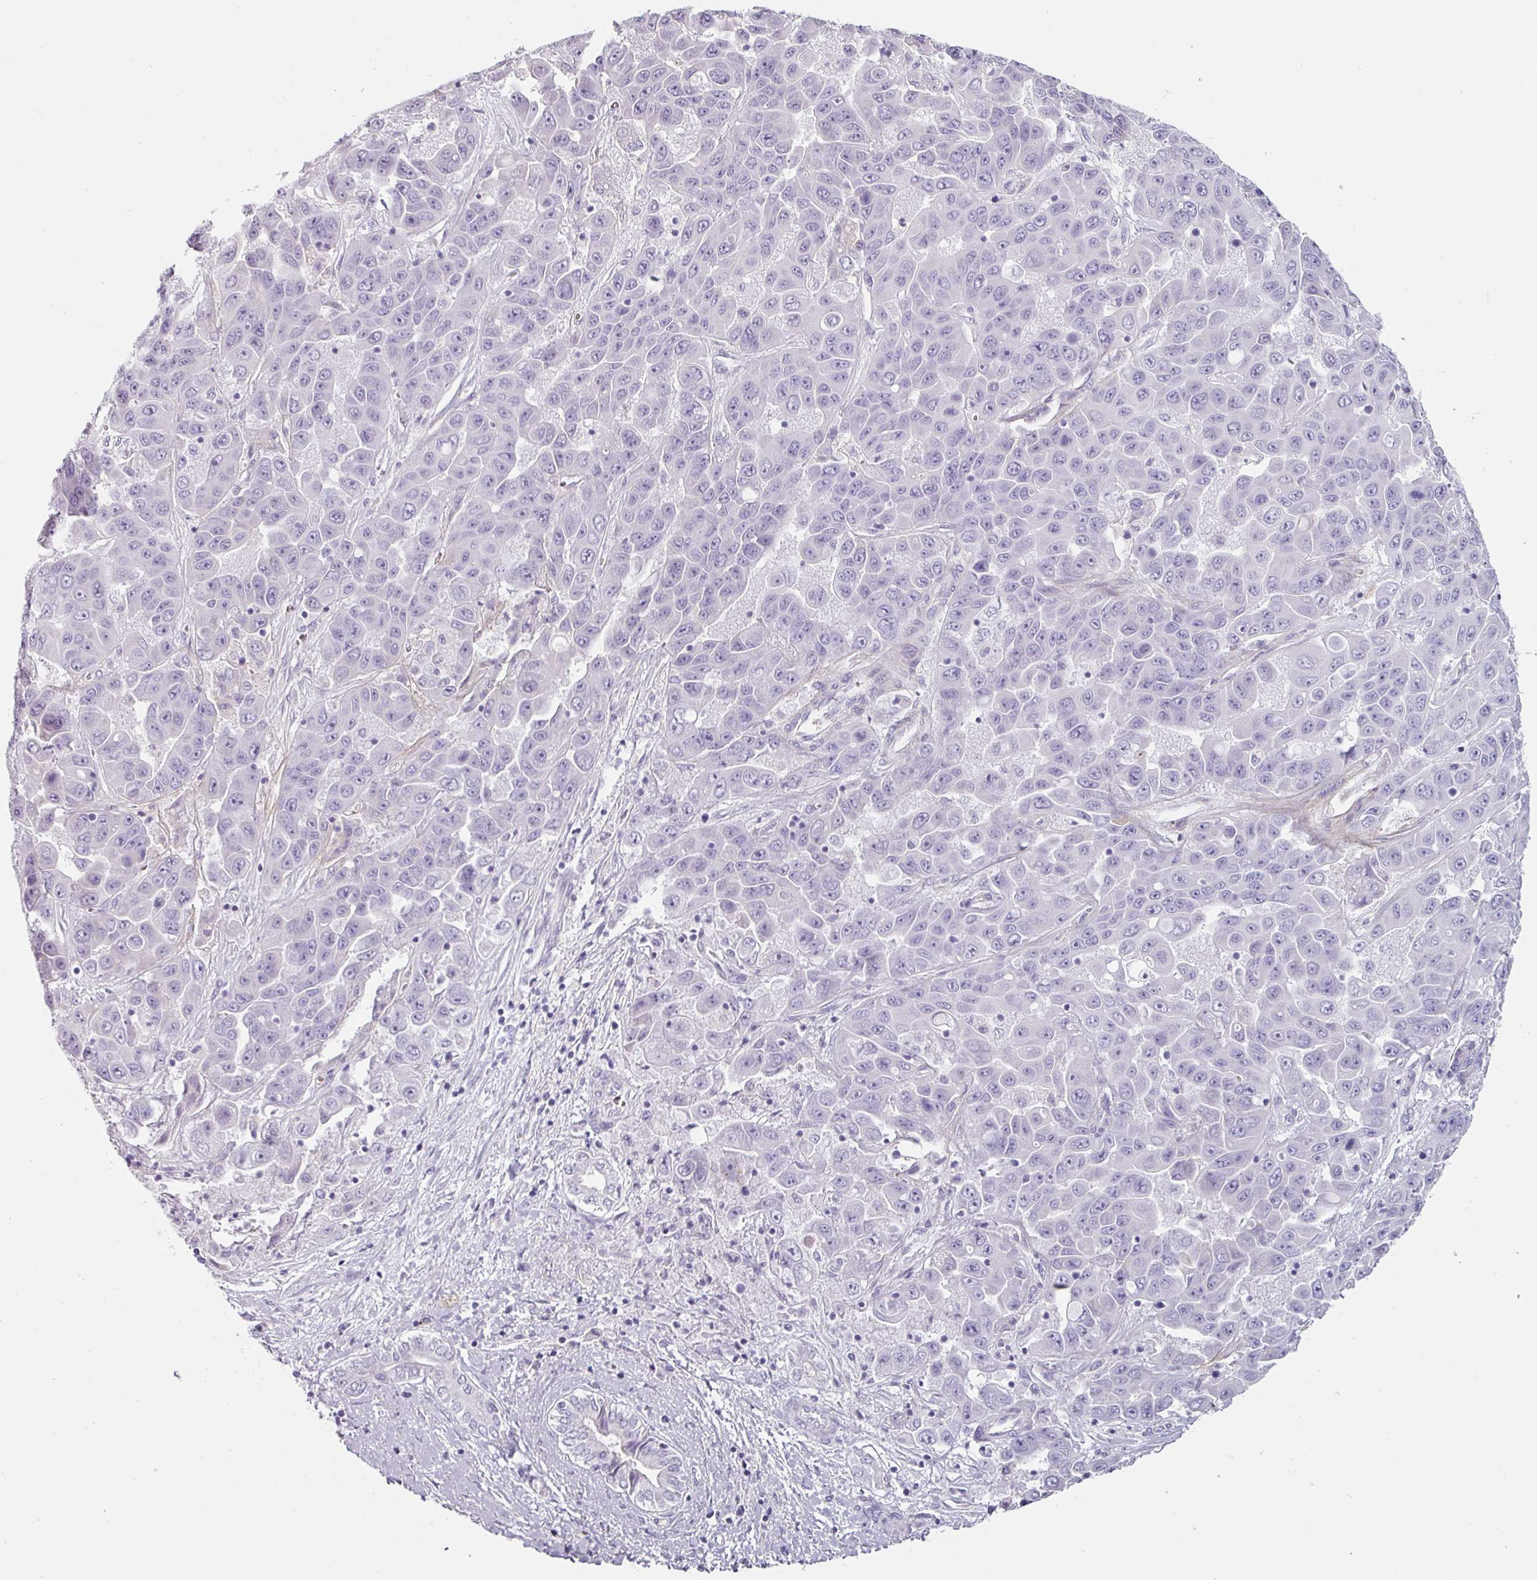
{"staining": {"intensity": "negative", "quantity": "none", "location": "none"}, "tissue": "liver cancer", "cell_type": "Tumor cells", "image_type": "cancer", "snomed": [{"axis": "morphology", "description": "Cholangiocarcinoma"}, {"axis": "topography", "description": "Liver"}], "caption": "Immunohistochemical staining of liver cancer (cholangiocarcinoma) shows no significant positivity in tumor cells.", "gene": "CLCA1", "patient": {"sex": "female", "age": 52}}